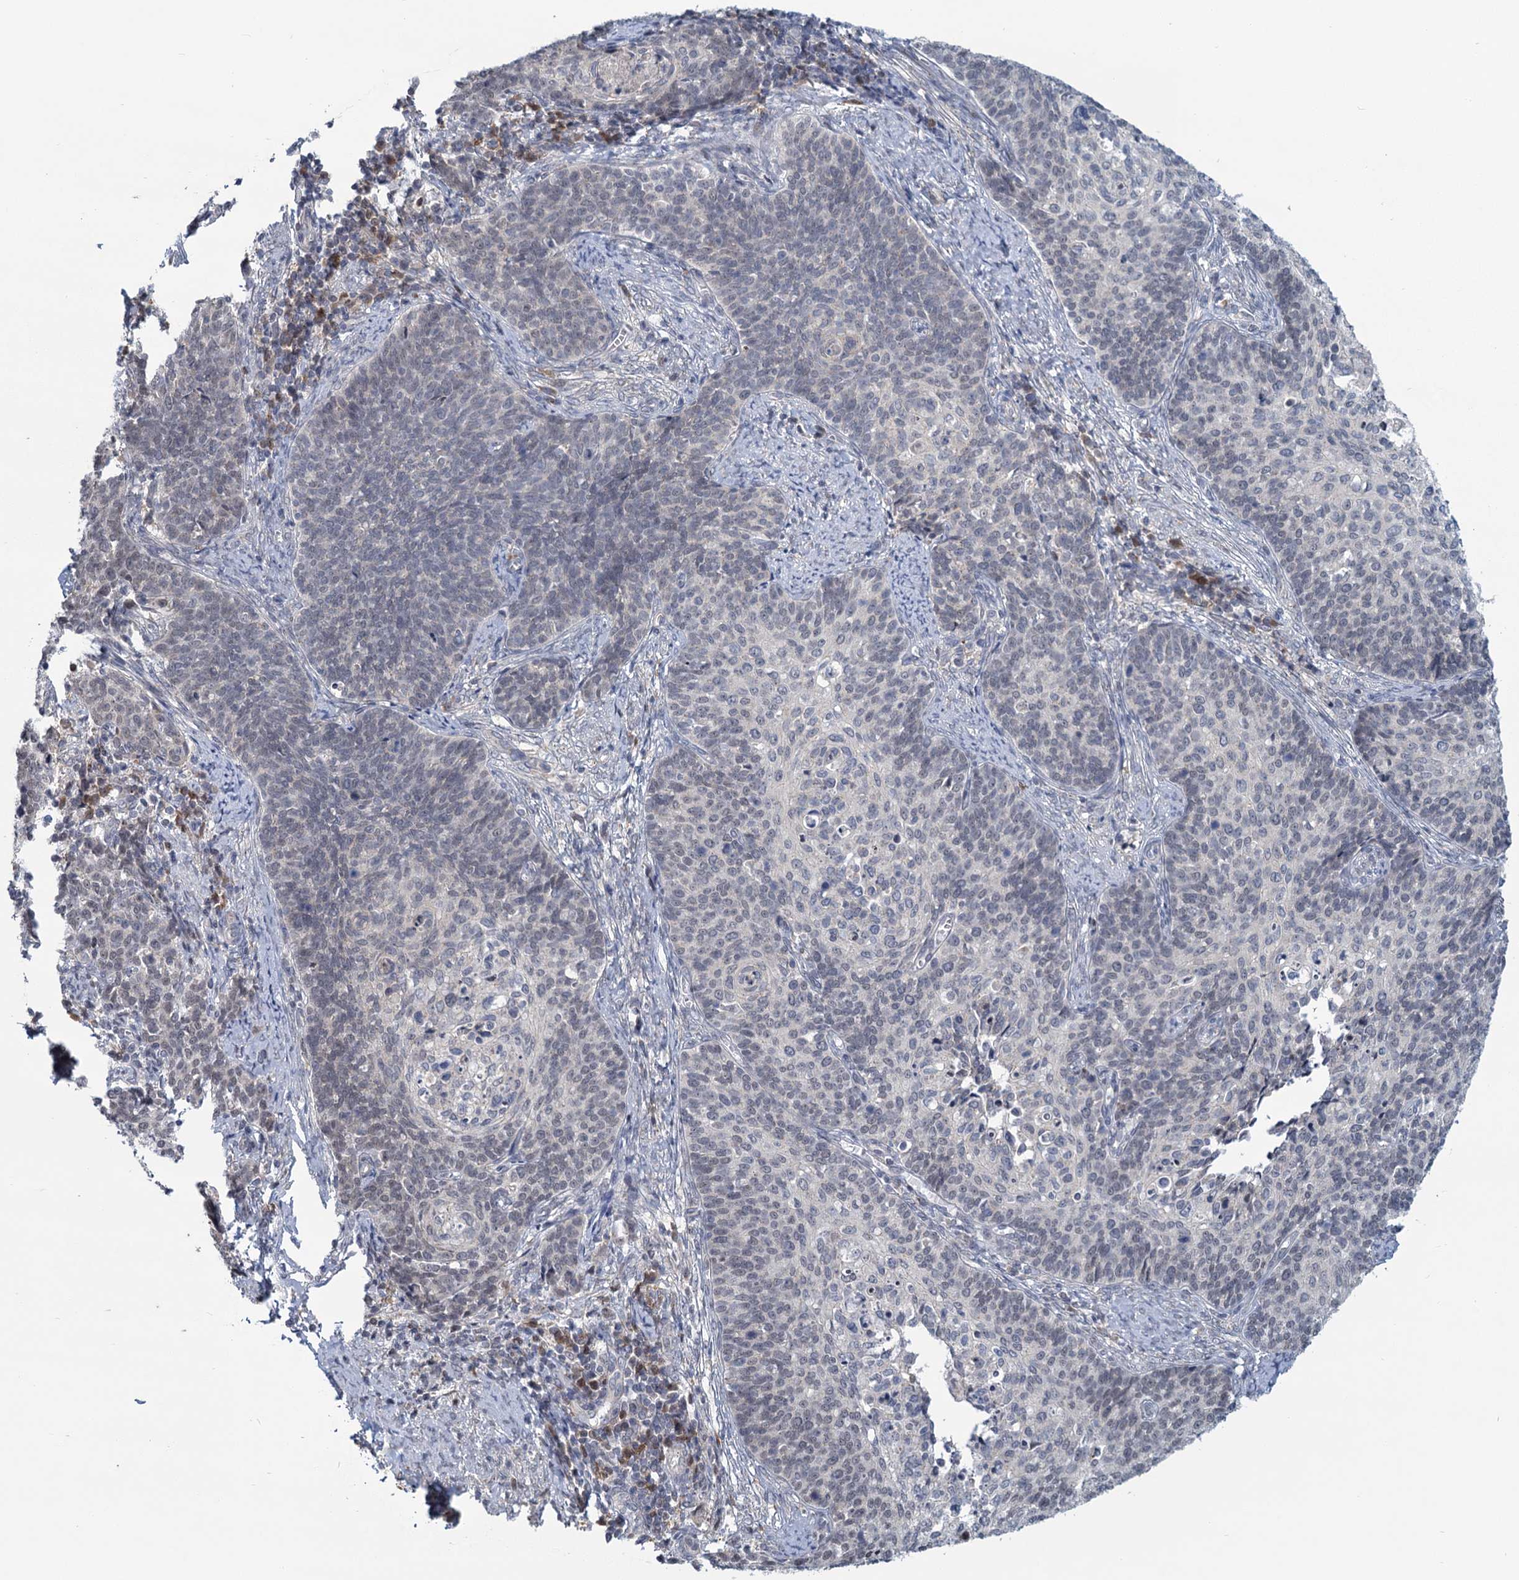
{"staining": {"intensity": "negative", "quantity": "none", "location": "none"}, "tissue": "cervical cancer", "cell_type": "Tumor cells", "image_type": "cancer", "snomed": [{"axis": "morphology", "description": "Squamous cell carcinoma, NOS"}, {"axis": "topography", "description": "Cervix"}], "caption": "An immunohistochemistry (IHC) histopathology image of cervical cancer (squamous cell carcinoma) is shown. There is no staining in tumor cells of cervical cancer (squamous cell carcinoma).", "gene": "STAP1", "patient": {"sex": "female", "age": 39}}